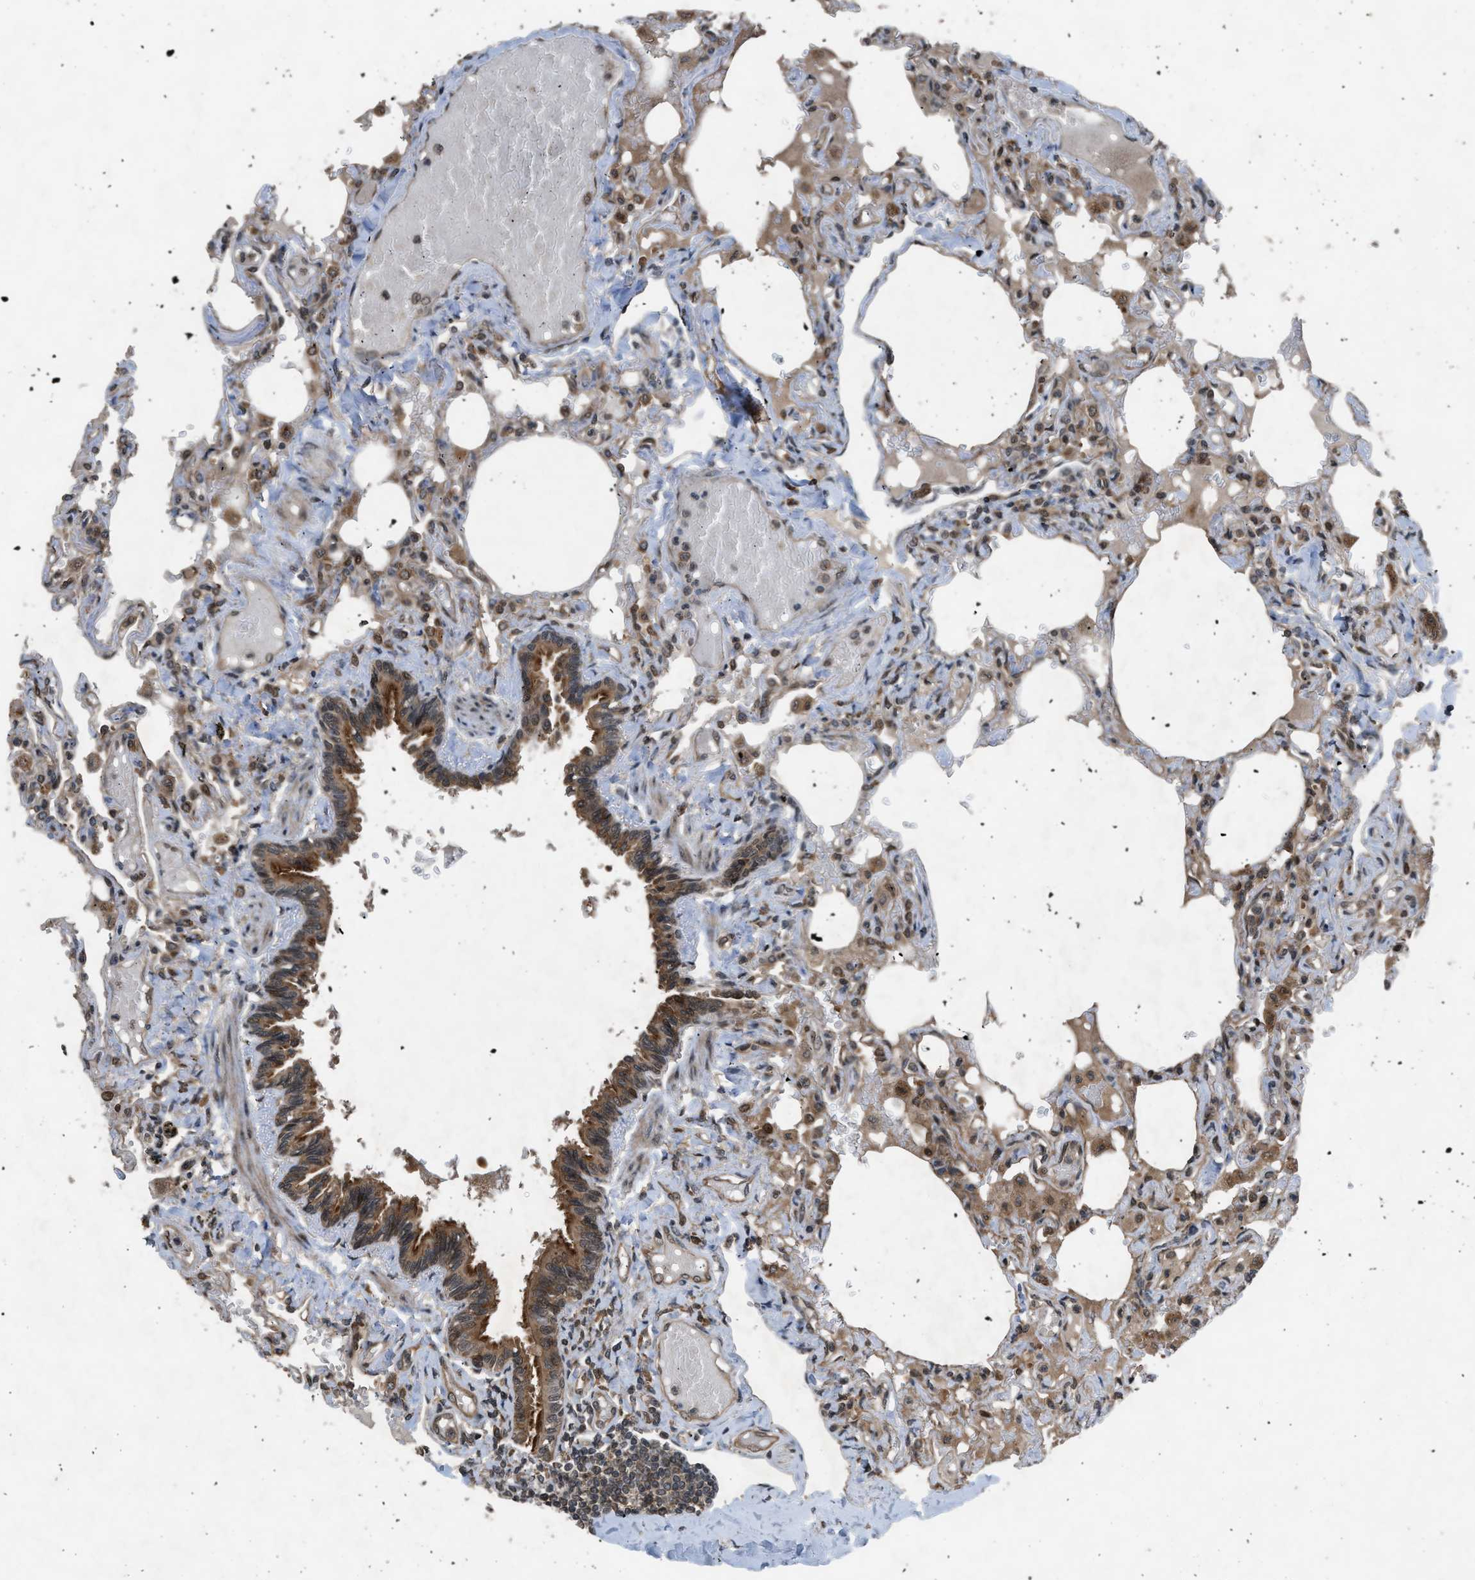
{"staining": {"intensity": "strong", "quantity": "25%-75%", "location": "cytoplasmic/membranous,nuclear"}, "tissue": "lung", "cell_type": "Alveolar cells", "image_type": "normal", "snomed": [{"axis": "morphology", "description": "Normal tissue, NOS"}, {"axis": "topography", "description": "Lung"}], "caption": "High-power microscopy captured an IHC photomicrograph of normal lung, revealing strong cytoplasmic/membranous,nuclear staining in approximately 25%-75% of alveolar cells. The staining is performed using DAB brown chromogen to label protein expression. The nuclei are counter-stained blue using hematoxylin.", "gene": "TXNL1", "patient": {"sex": "male", "age": 21}}